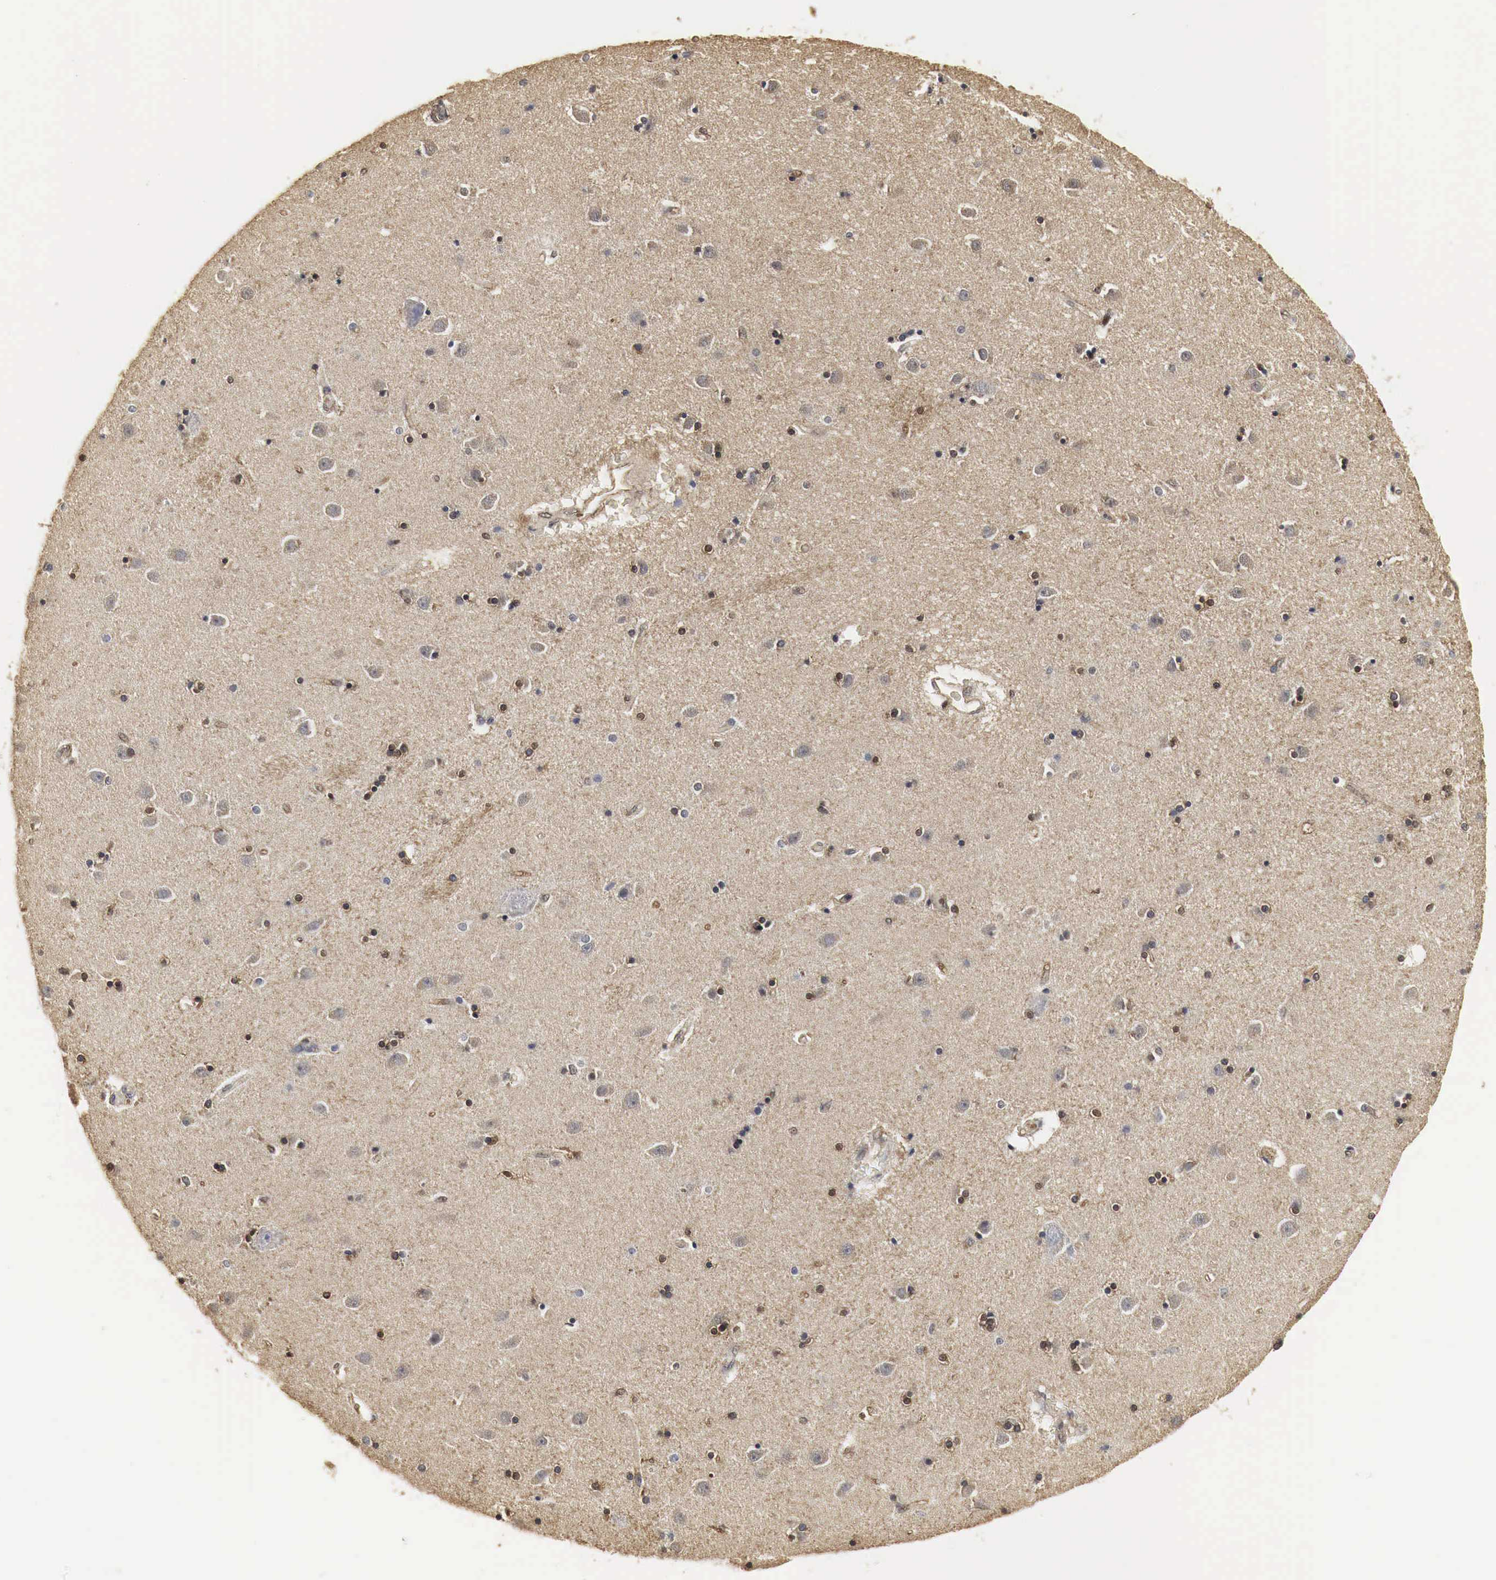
{"staining": {"intensity": "moderate", "quantity": ">75%", "location": "nuclear"}, "tissue": "caudate", "cell_type": "Glial cells", "image_type": "normal", "snomed": [{"axis": "morphology", "description": "Normal tissue, NOS"}, {"axis": "topography", "description": "Lateral ventricle wall"}], "caption": "Immunohistochemical staining of unremarkable human caudate demonstrates moderate nuclear protein positivity in approximately >75% of glial cells. The staining was performed using DAB to visualize the protein expression in brown, while the nuclei were stained in blue with hematoxylin (Magnification: 20x).", "gene": "SPIN1", "patient": {"sex": "female", "age": 54}}